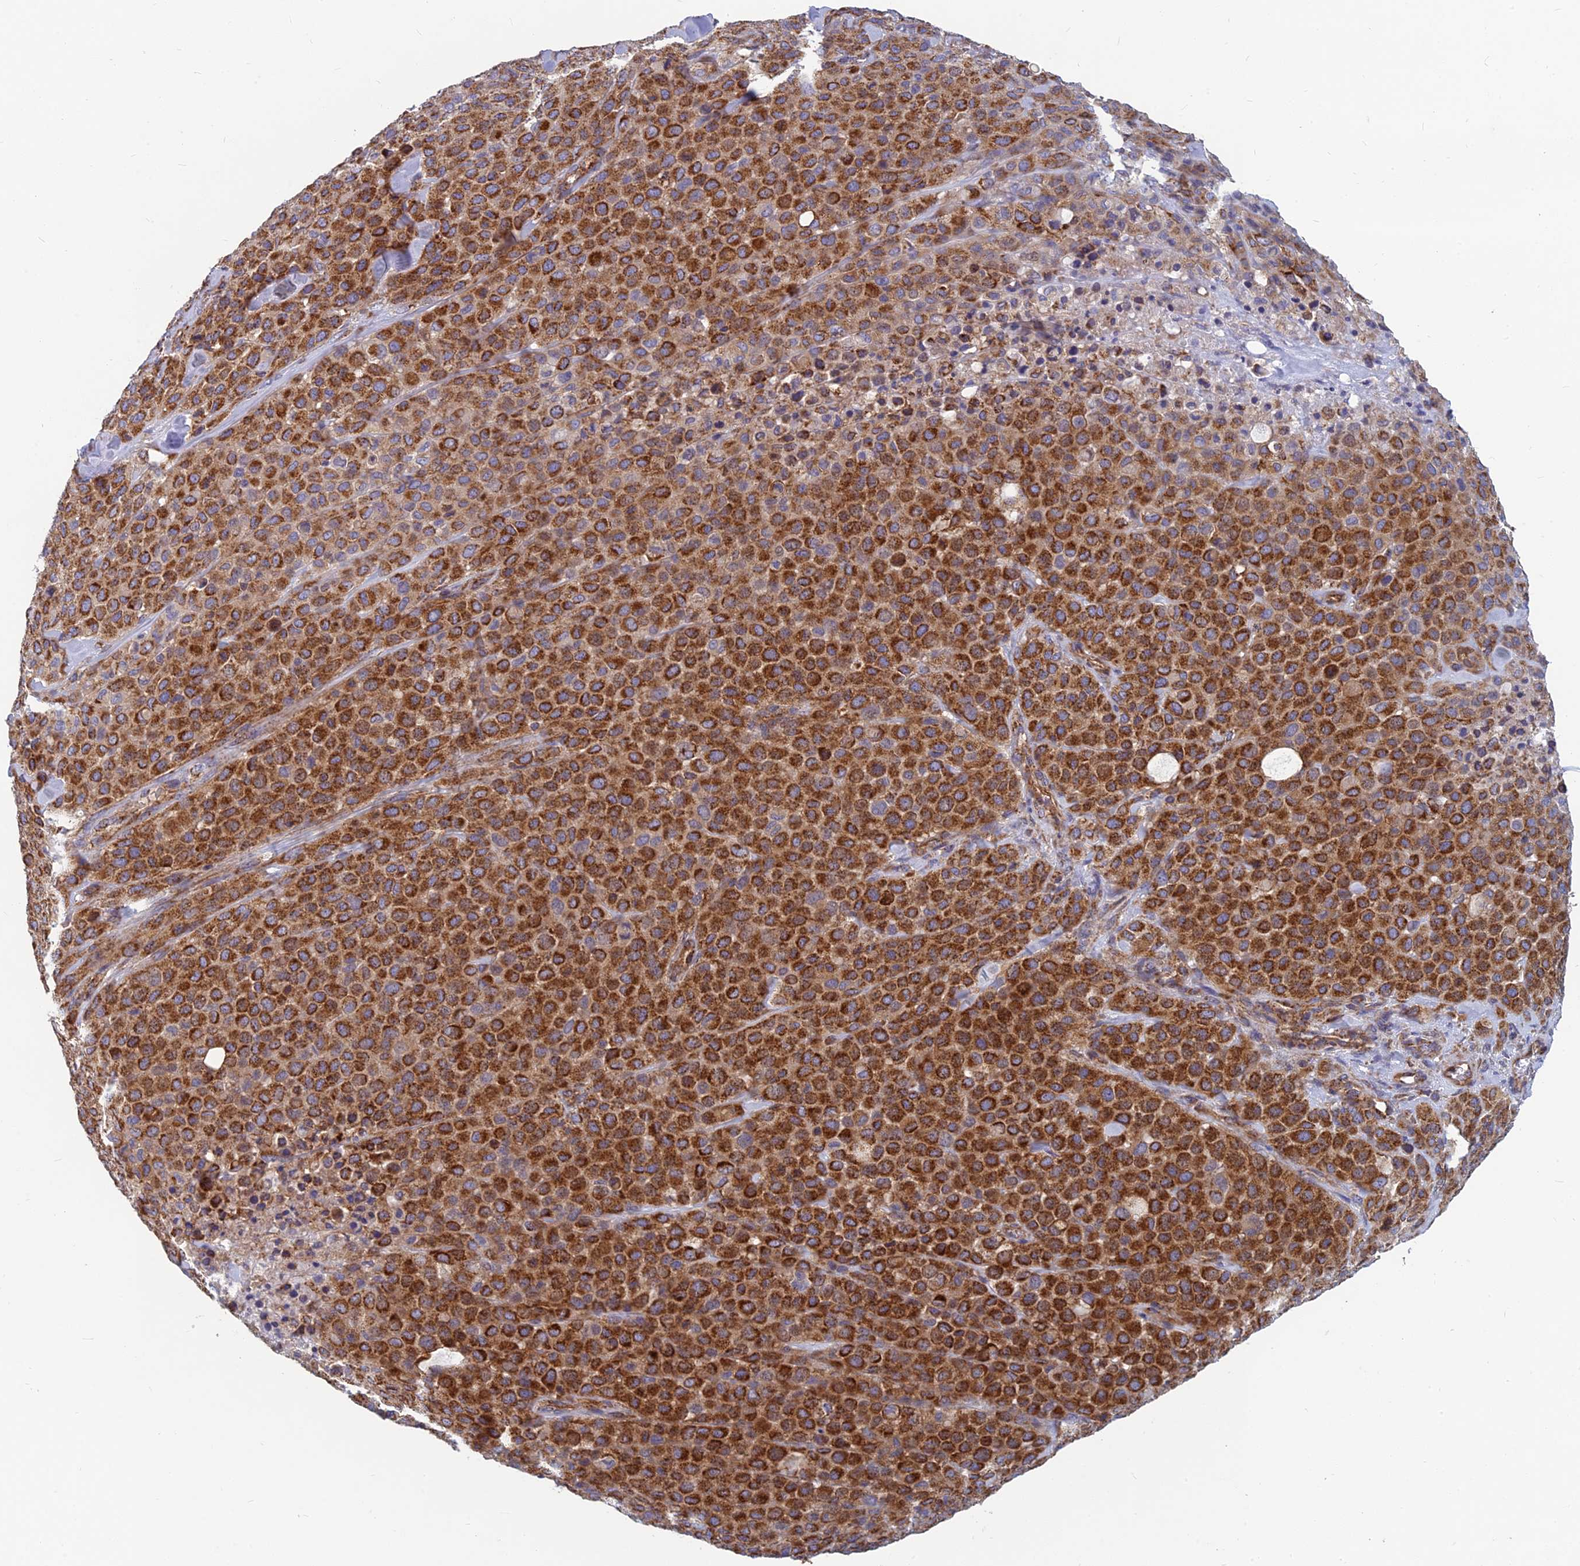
{"staining": {"intensity": "strong", "quantity": ">75%", "location": "cytoplasmic/membranous"}, "tissue": "melanoma", "cell_type": "Tumor cells", "image_type": "cancer", "snomed": [{"axis": "morphology", "description": "Malignant melanoma, Metastatic site"}, {"axis": "topography", "description": "Skin"}], "caption": "The micrograph exhibits staining of malignant melanoma (metastatic site), revealing strong cytoplasmic/membranous protein expression (brown color) within tumor cells.", "gene": "MRPS9", "patient": {"sex": "female", "age": 81}}